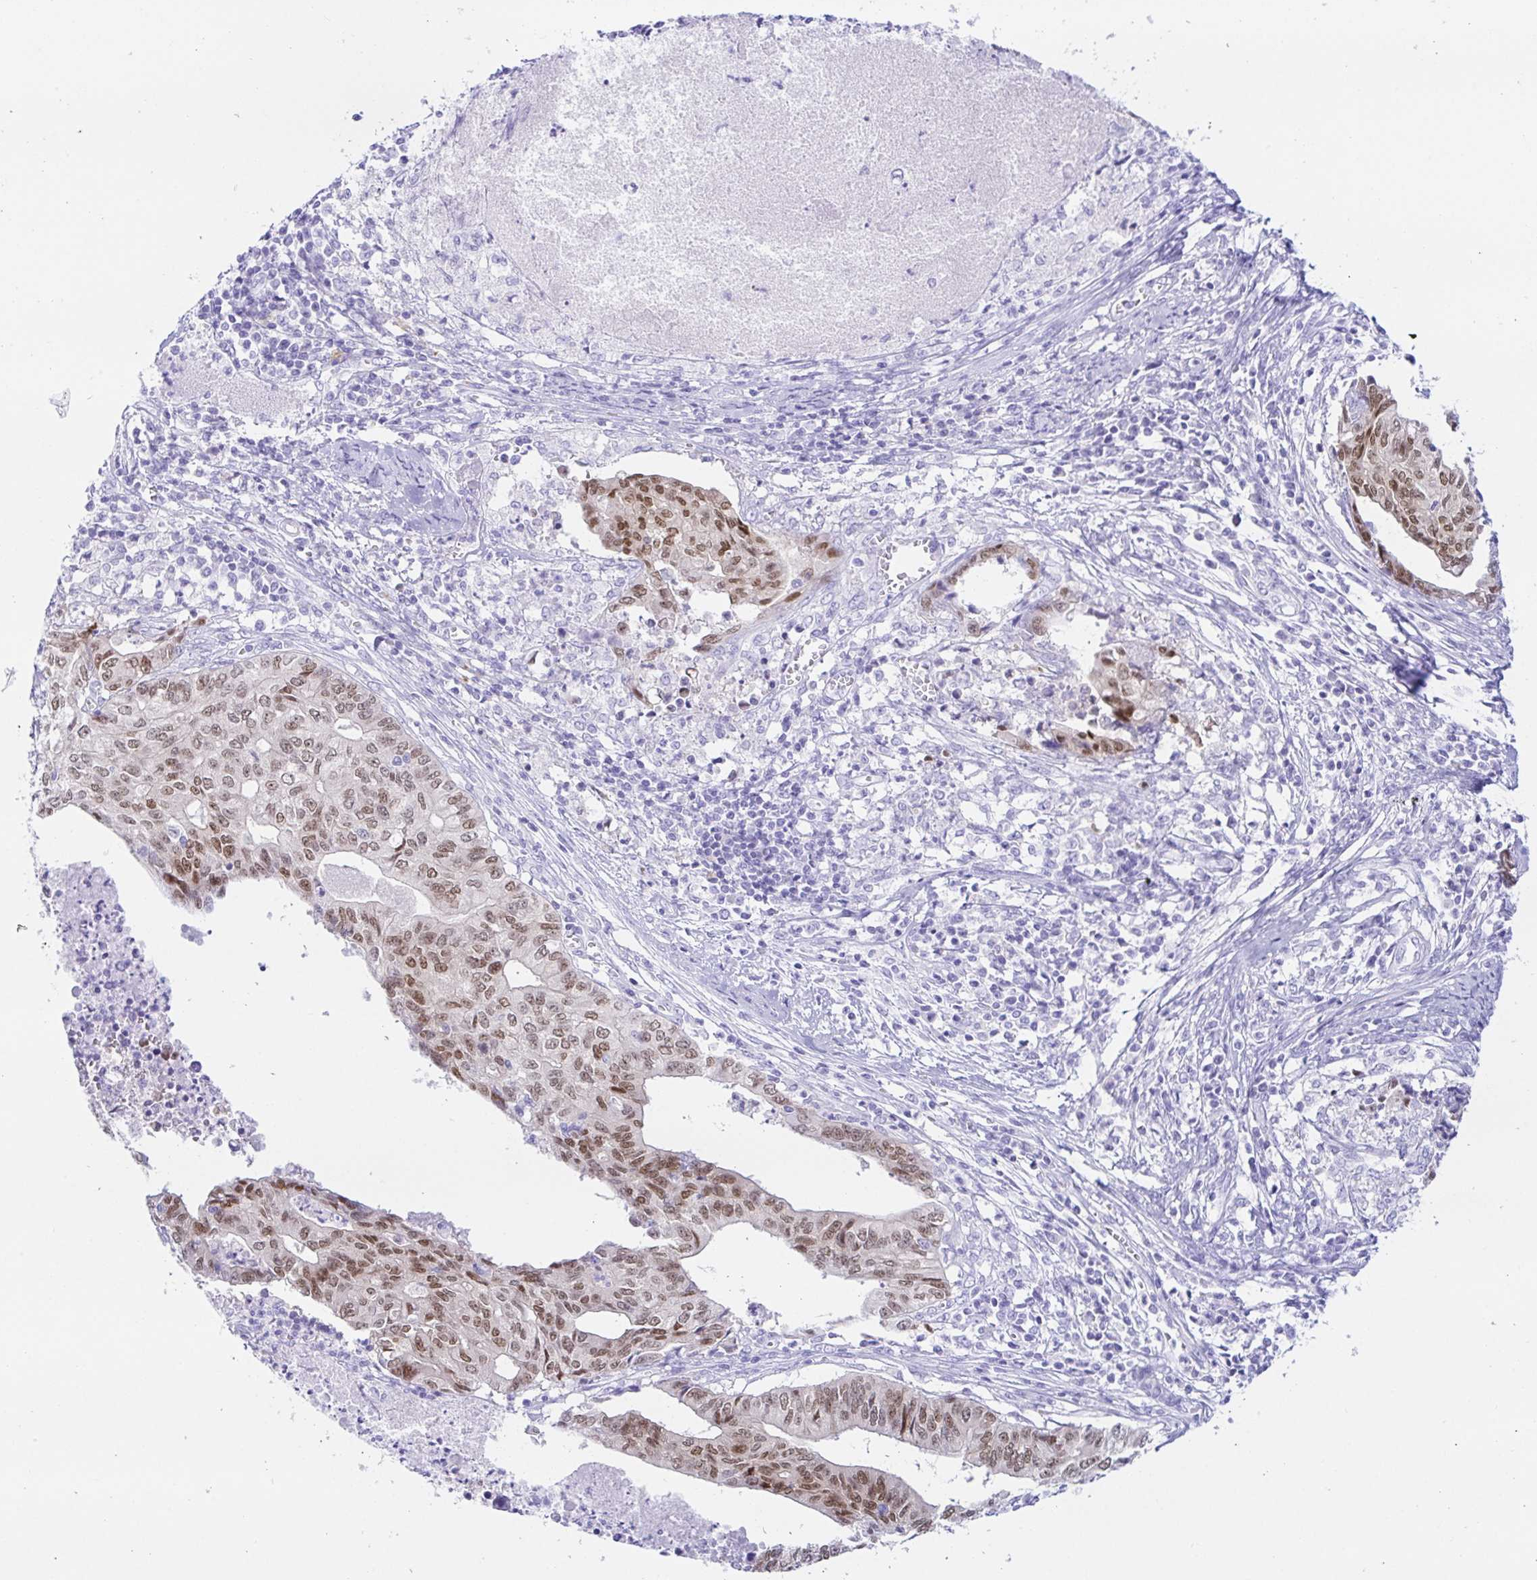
{"staining": {"intensity": "moderate", "quantity": ">75%", "location": "nuclear"}, "tissue": "endometrial cancer", "cell_type": "Tumor cells", "image_type": "cancer", "snomed": [{"axis": "morphology", "description": "Adenocarcinoma, NOS"}, {"axis": "topography", "description": "Endometrium"}], "caption": "A medium amount of moderate nuclear staining is present in approximately >75% of tumor cells in endometrial cancer (adenocarcinoma) tissue.", "gene": "PAX8", "patient": {"sex": "female", "age": 65}}